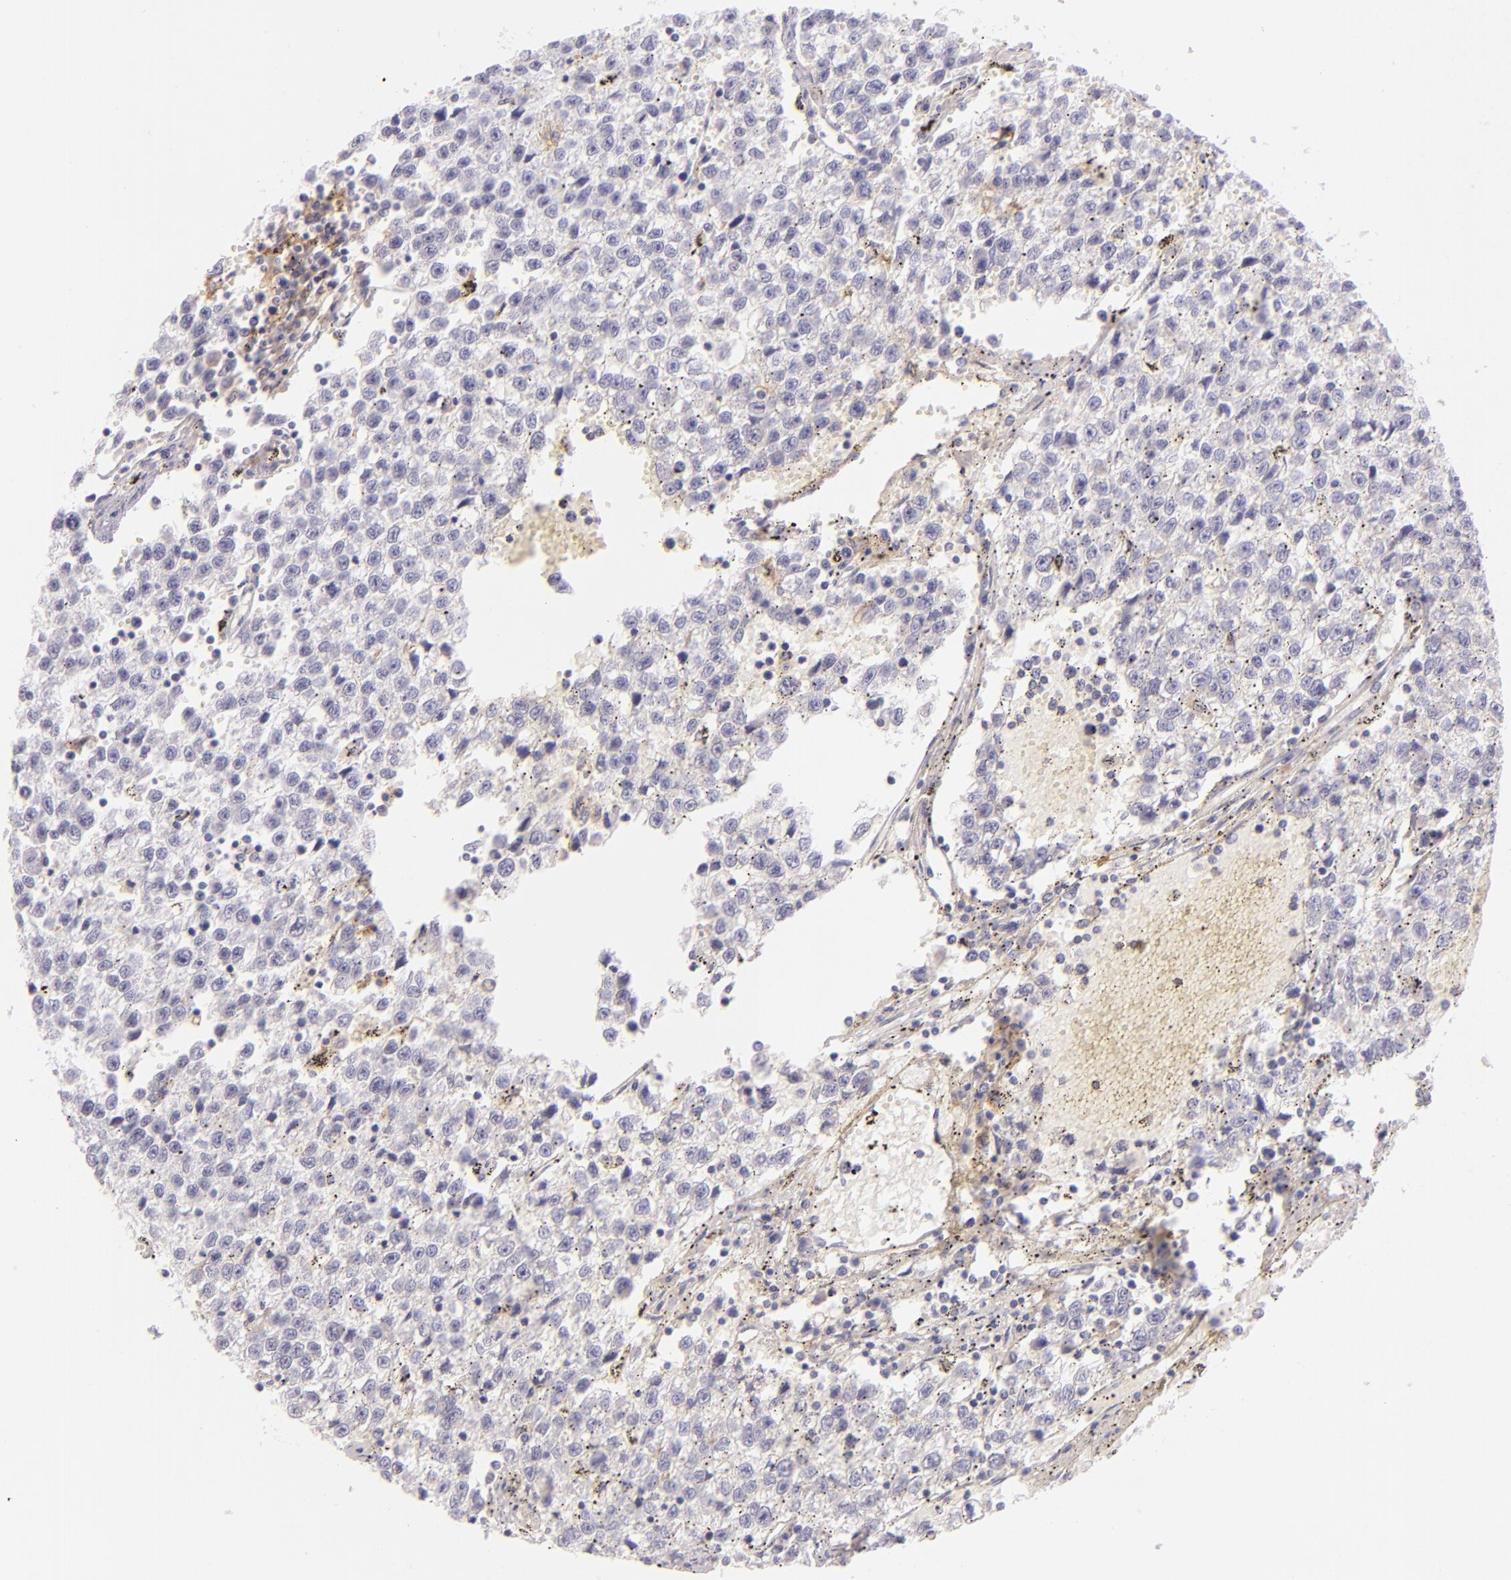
{"staining": {"intensity": "negative", "quantity": "none", "location": "none"}, "tissue": "testis cancer", "cell_type": "Tumor cells", "image_type": "cancer", "snomed": [{"axis": "morphology", "description": "Seminoma, NOS"}, {"axis": "topography", "description": "Testis"}], "caption": "Immunohistochemistry (IHC) of testis cancer (seminoma) shows no staining in tumor cells.", "gene": "ICAM1", "patient": {"sex": "male", "age": 35}}